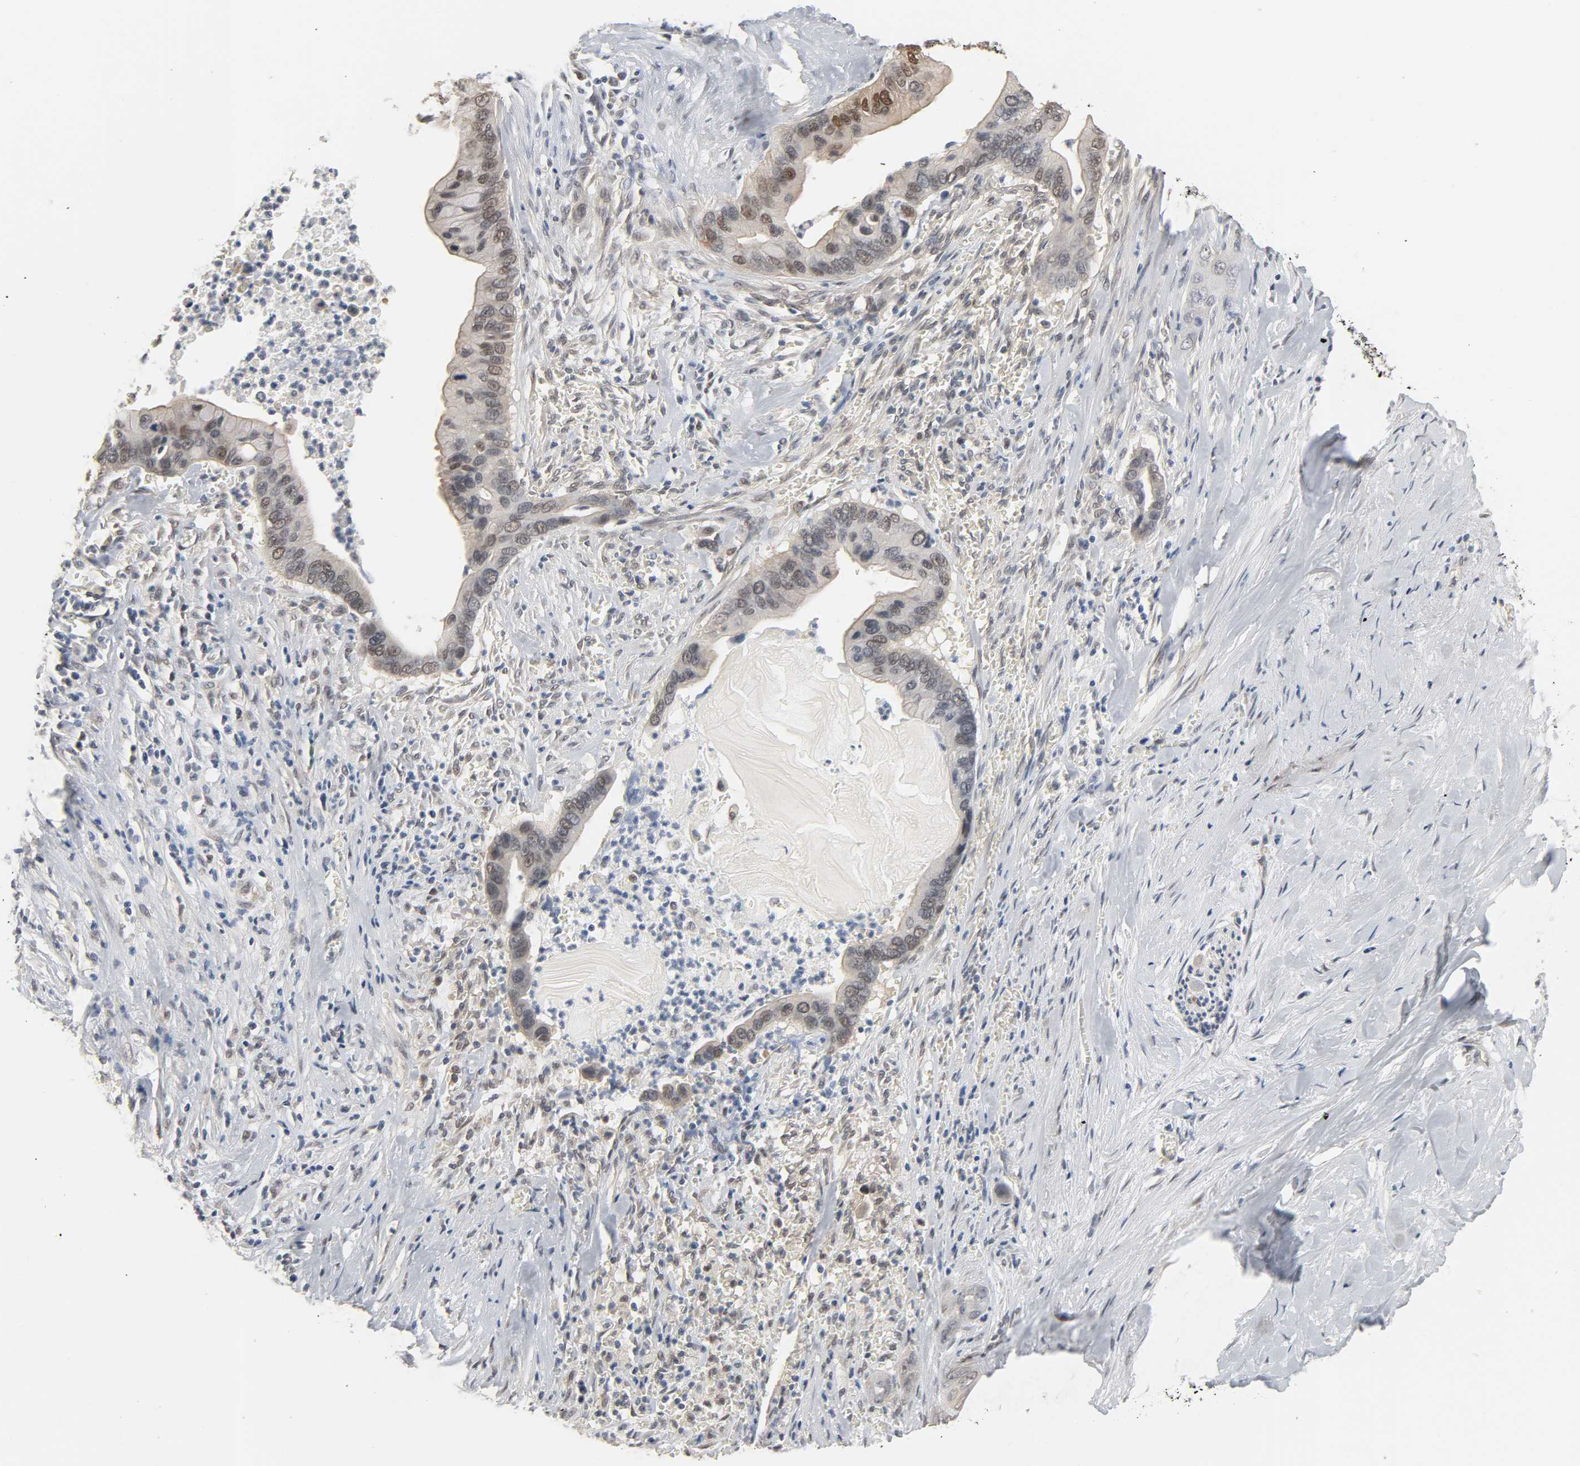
{"staining": {"intensity": "weak", "quantity": "25%-75%", "location": "cytoplasmic/membranous"}, "tissue": "pancreatic cancer", "cell_type": "Tumor cells", "image_type": "cancer", "snomed": [{"axis": "morphology", "description": "Adenocarcinoma, NOS"}, {"axis": "topography", "description": "Pancreas"}], "caption": "The photomicrograph displays staining of pancreatic cancer, revealing weak cytoplasmic/membranous protein staining (brown color) within tumor cells.", "gene": "ACSS2", "patient": {"sex": "male", "age": 59}}